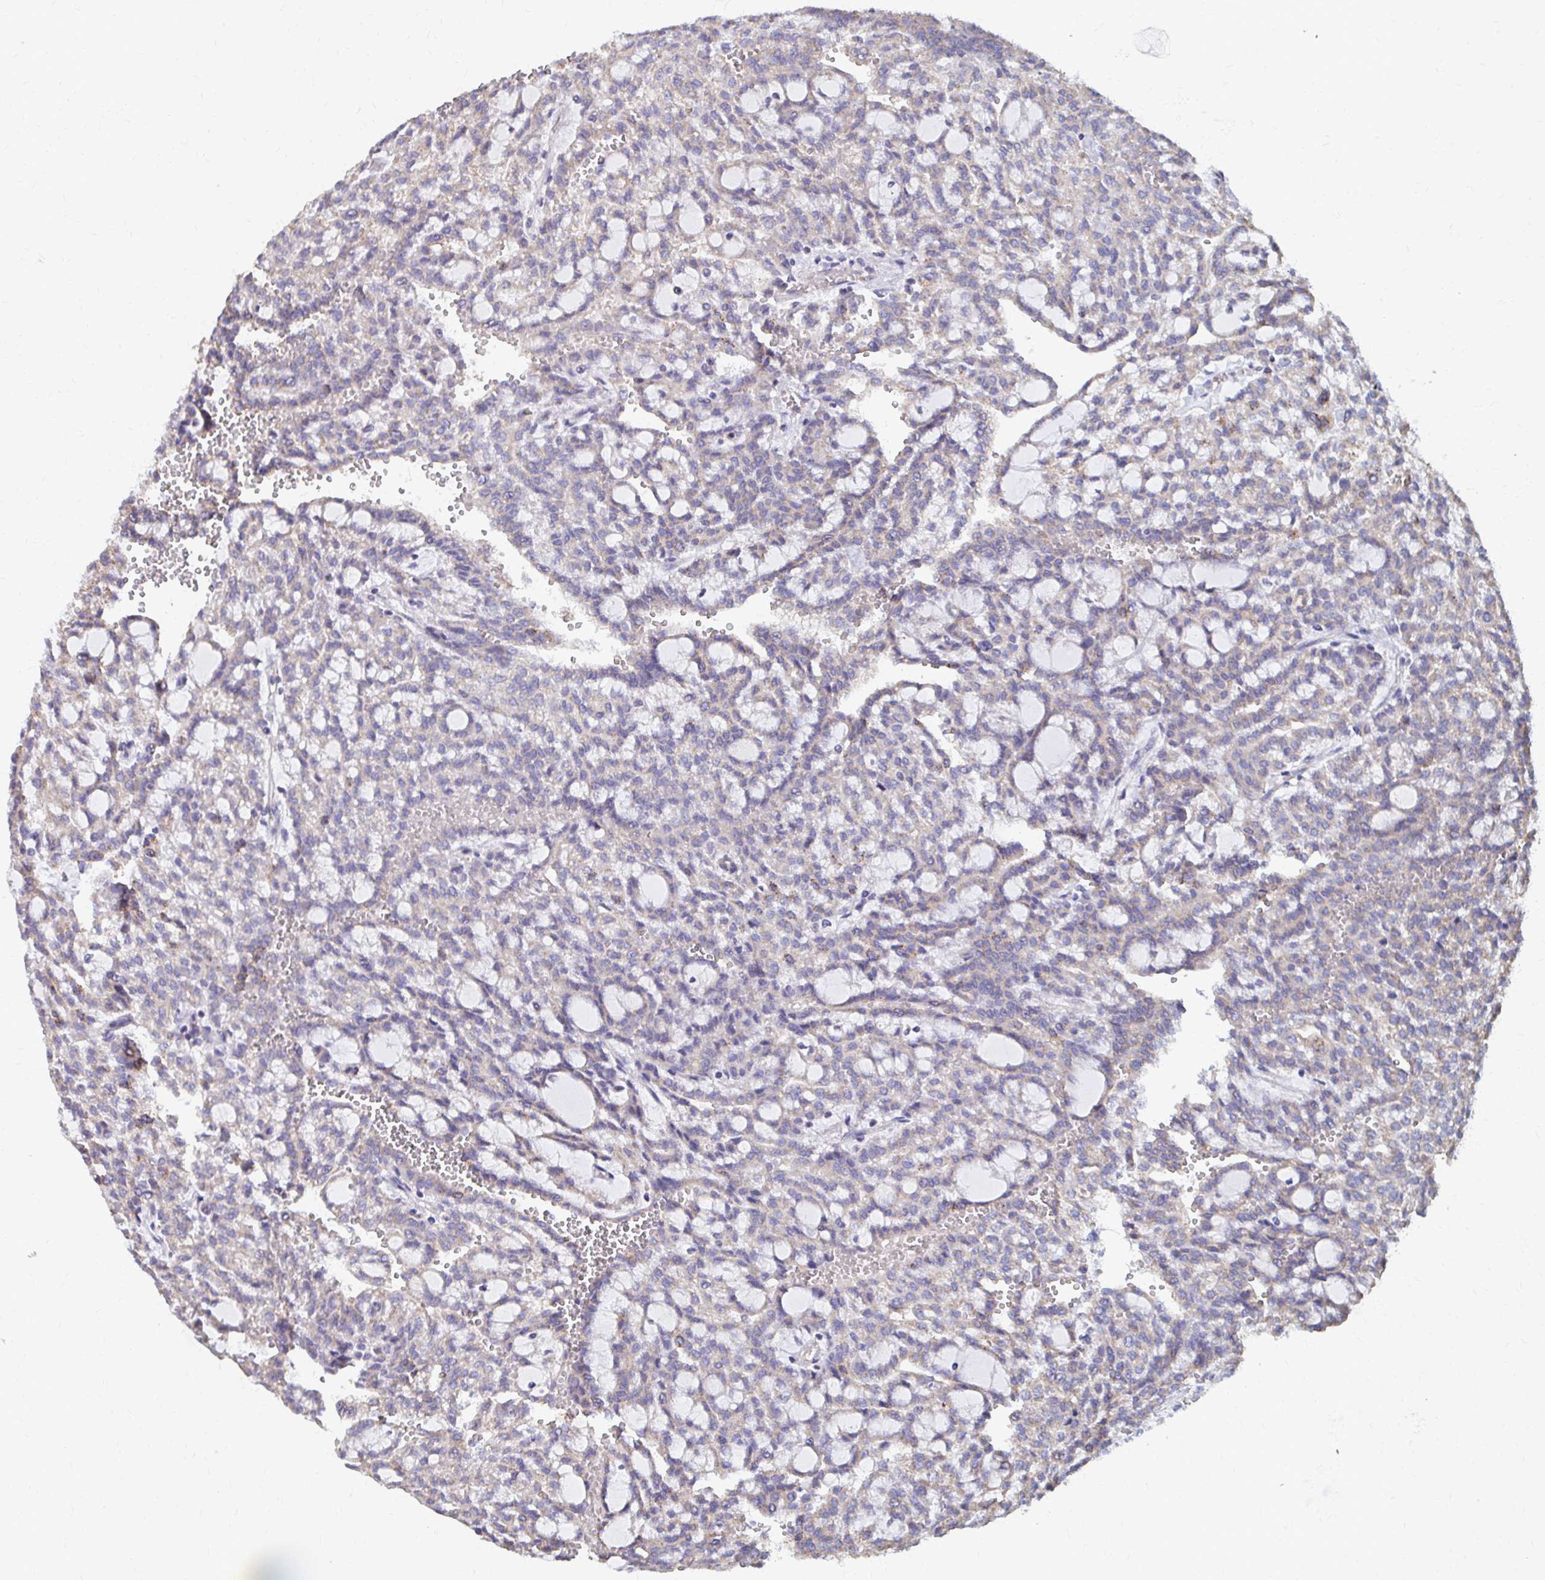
{"staining": {"intensity": "weak", "quantity": "25%-75%", "location": "cytoplasmic/membranous"}, "tissue": "renal cancer", "cell_type": "Tumor cells", "image_type": "cancer", "snomed": [{"axis": "morphology", "description": "Adenocarcinoma, NOS"}, {"axis": "topography", "description": "Kidney"}], "caption": "Renal cancer tissue demonstrates weak cytoplasmic/membranous staining in approximately 25%-75% of tumor cells, visualized by immunohistochemistry.", "gene": "FKBP2", "patient": {"sex": "male", "age": 63}}